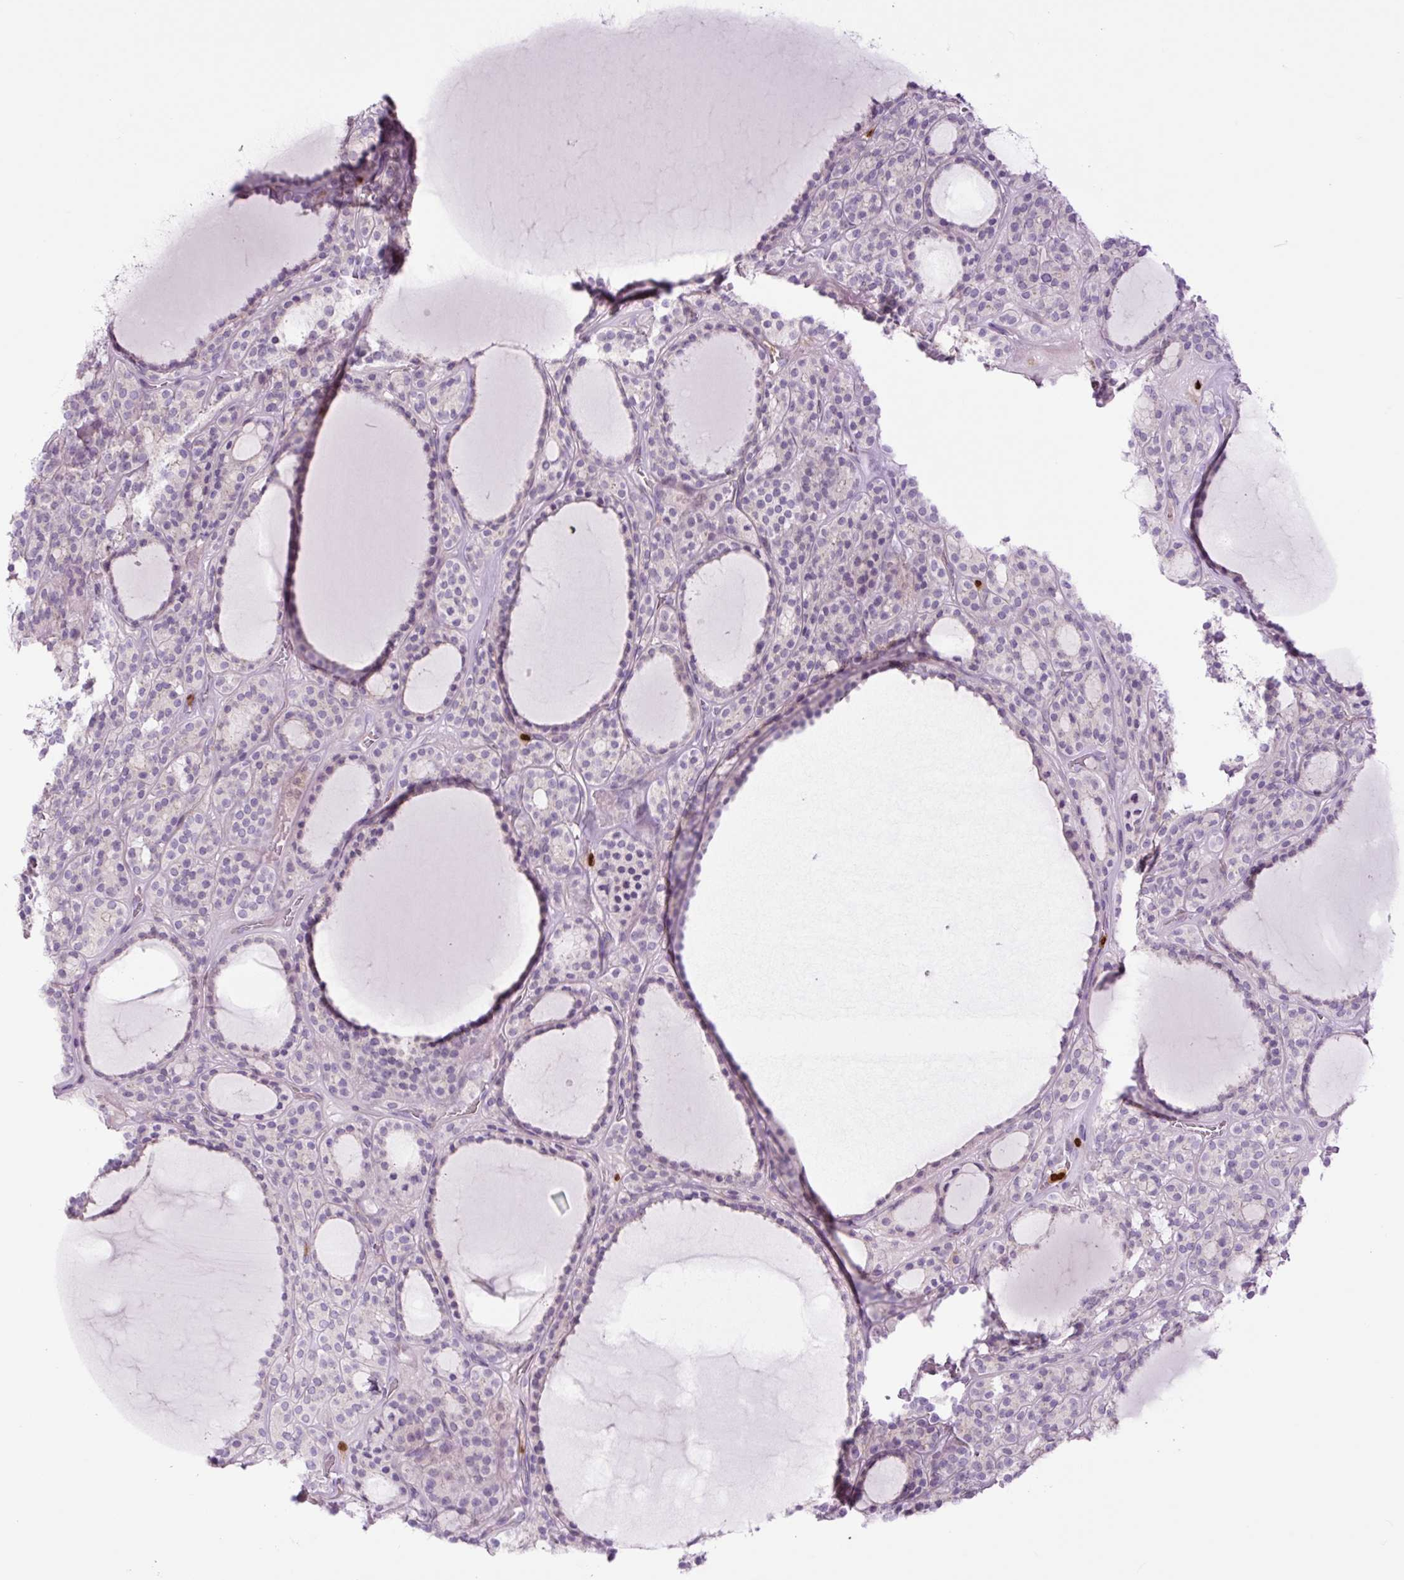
{"staining": {"intensity": "negative", "quantity": "none", "location": "none"}, "tissue": "thyroid cancer", "cell_type": "Tumor cells", "image_type": "cancer", "snomed": [{"axis": "morphology", "description": "Follicular adenoma carcinoma, NOS"}, {"axis": "topography", "description": "Thyroid gland"}], "caption": "This is an IHC micrograph of human thyroid cancer. There is no expression in tumor cells.", "gene": "SPI1", "patient": {"sex": "female", "age": 63}}